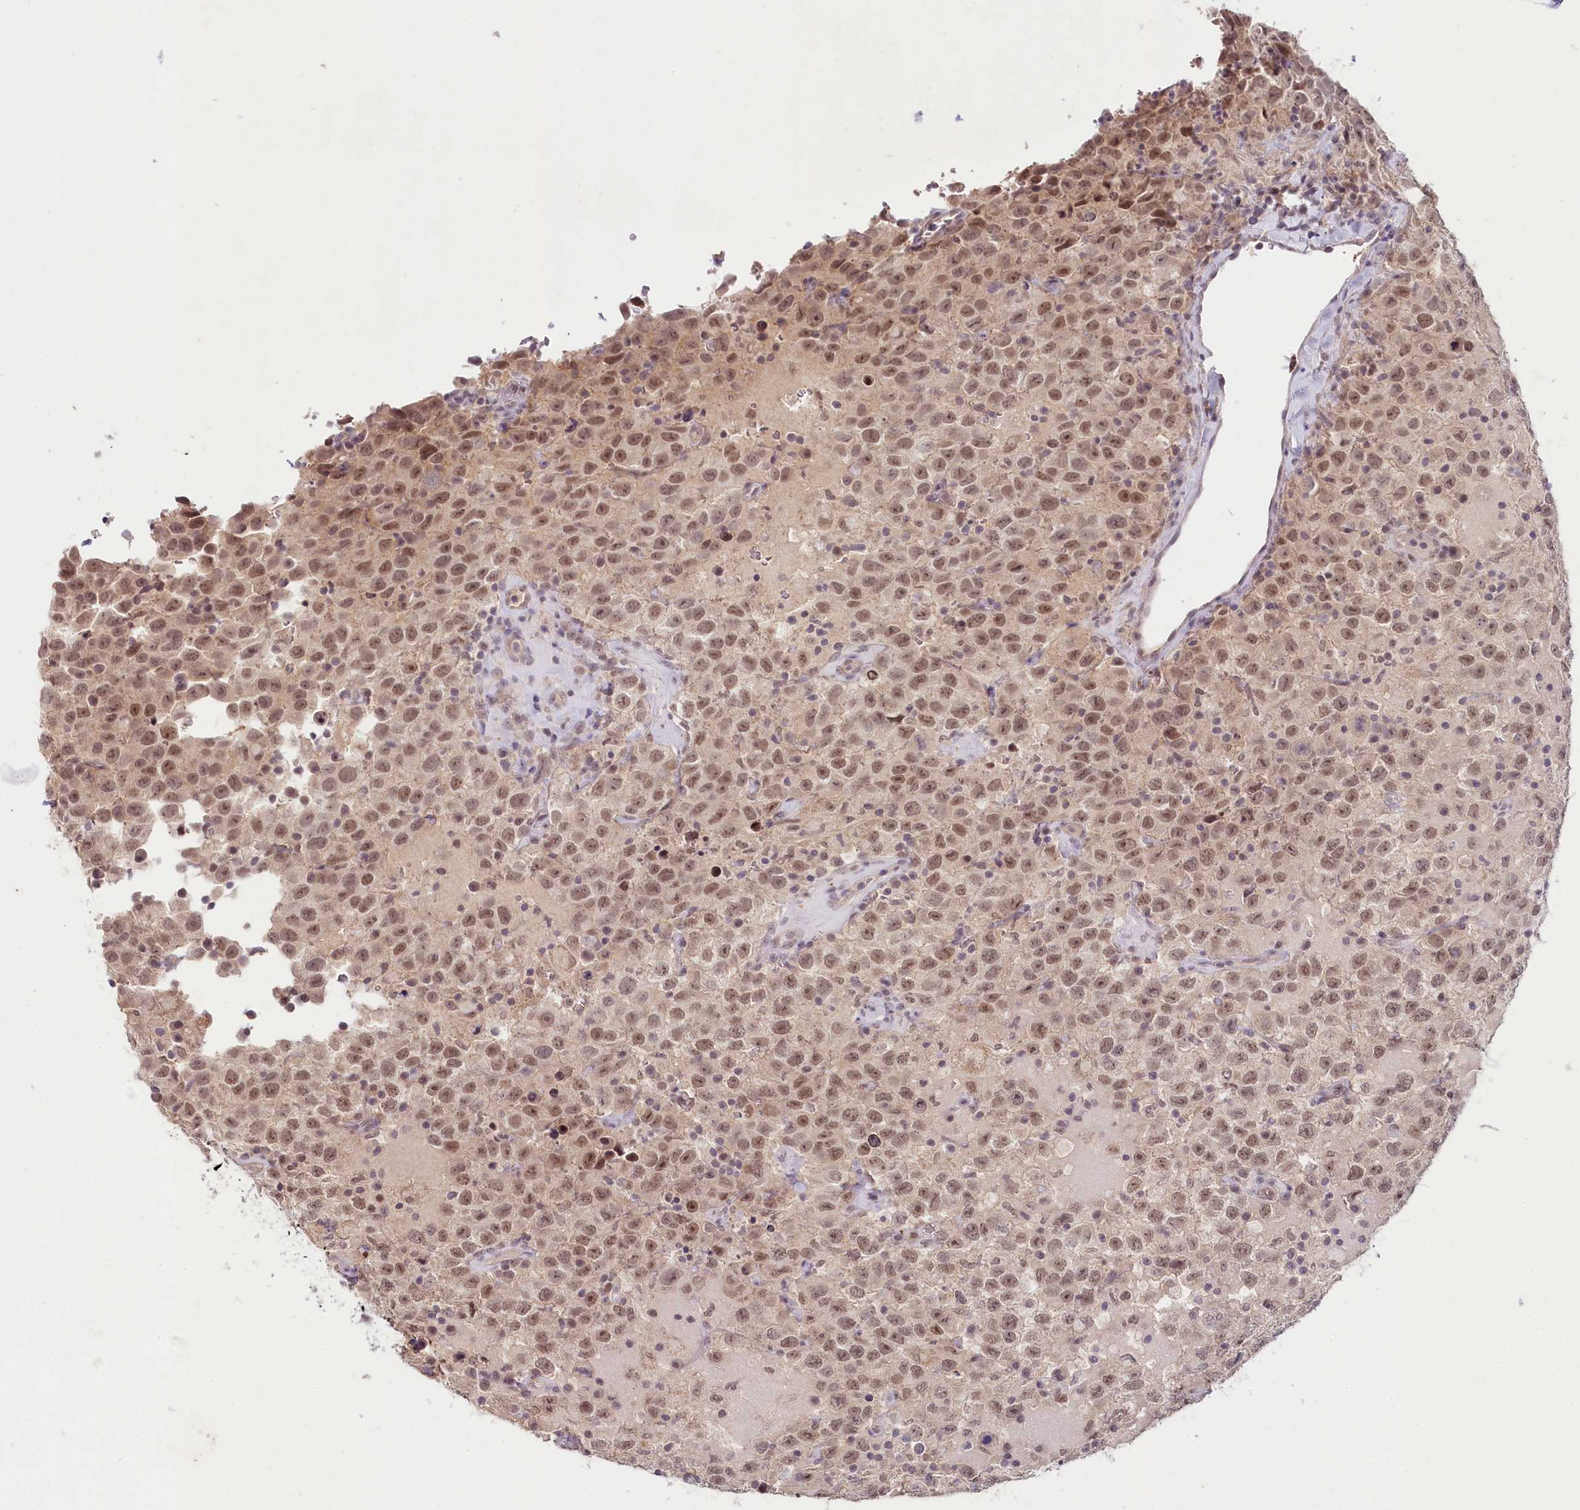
{"staining": {"intensity": "moderate", "quantity": ">75%", "location": "nuclear"}, "tissue": "testis cancer", "cell_type": "Tumor cells", "image_type": "cancer", "snomed": [{"axis": "morphology", "description": "Seminoma, NOS"}, {"axis": "topography", "description": "Testis"}], "caption": "Protein staining of testis cancer (seminoma) tissue displays moderate nuclear expression in about >75% of tumor cells.", "gene": "AMTN", "patient": {"sex": "male", "age": 41}}